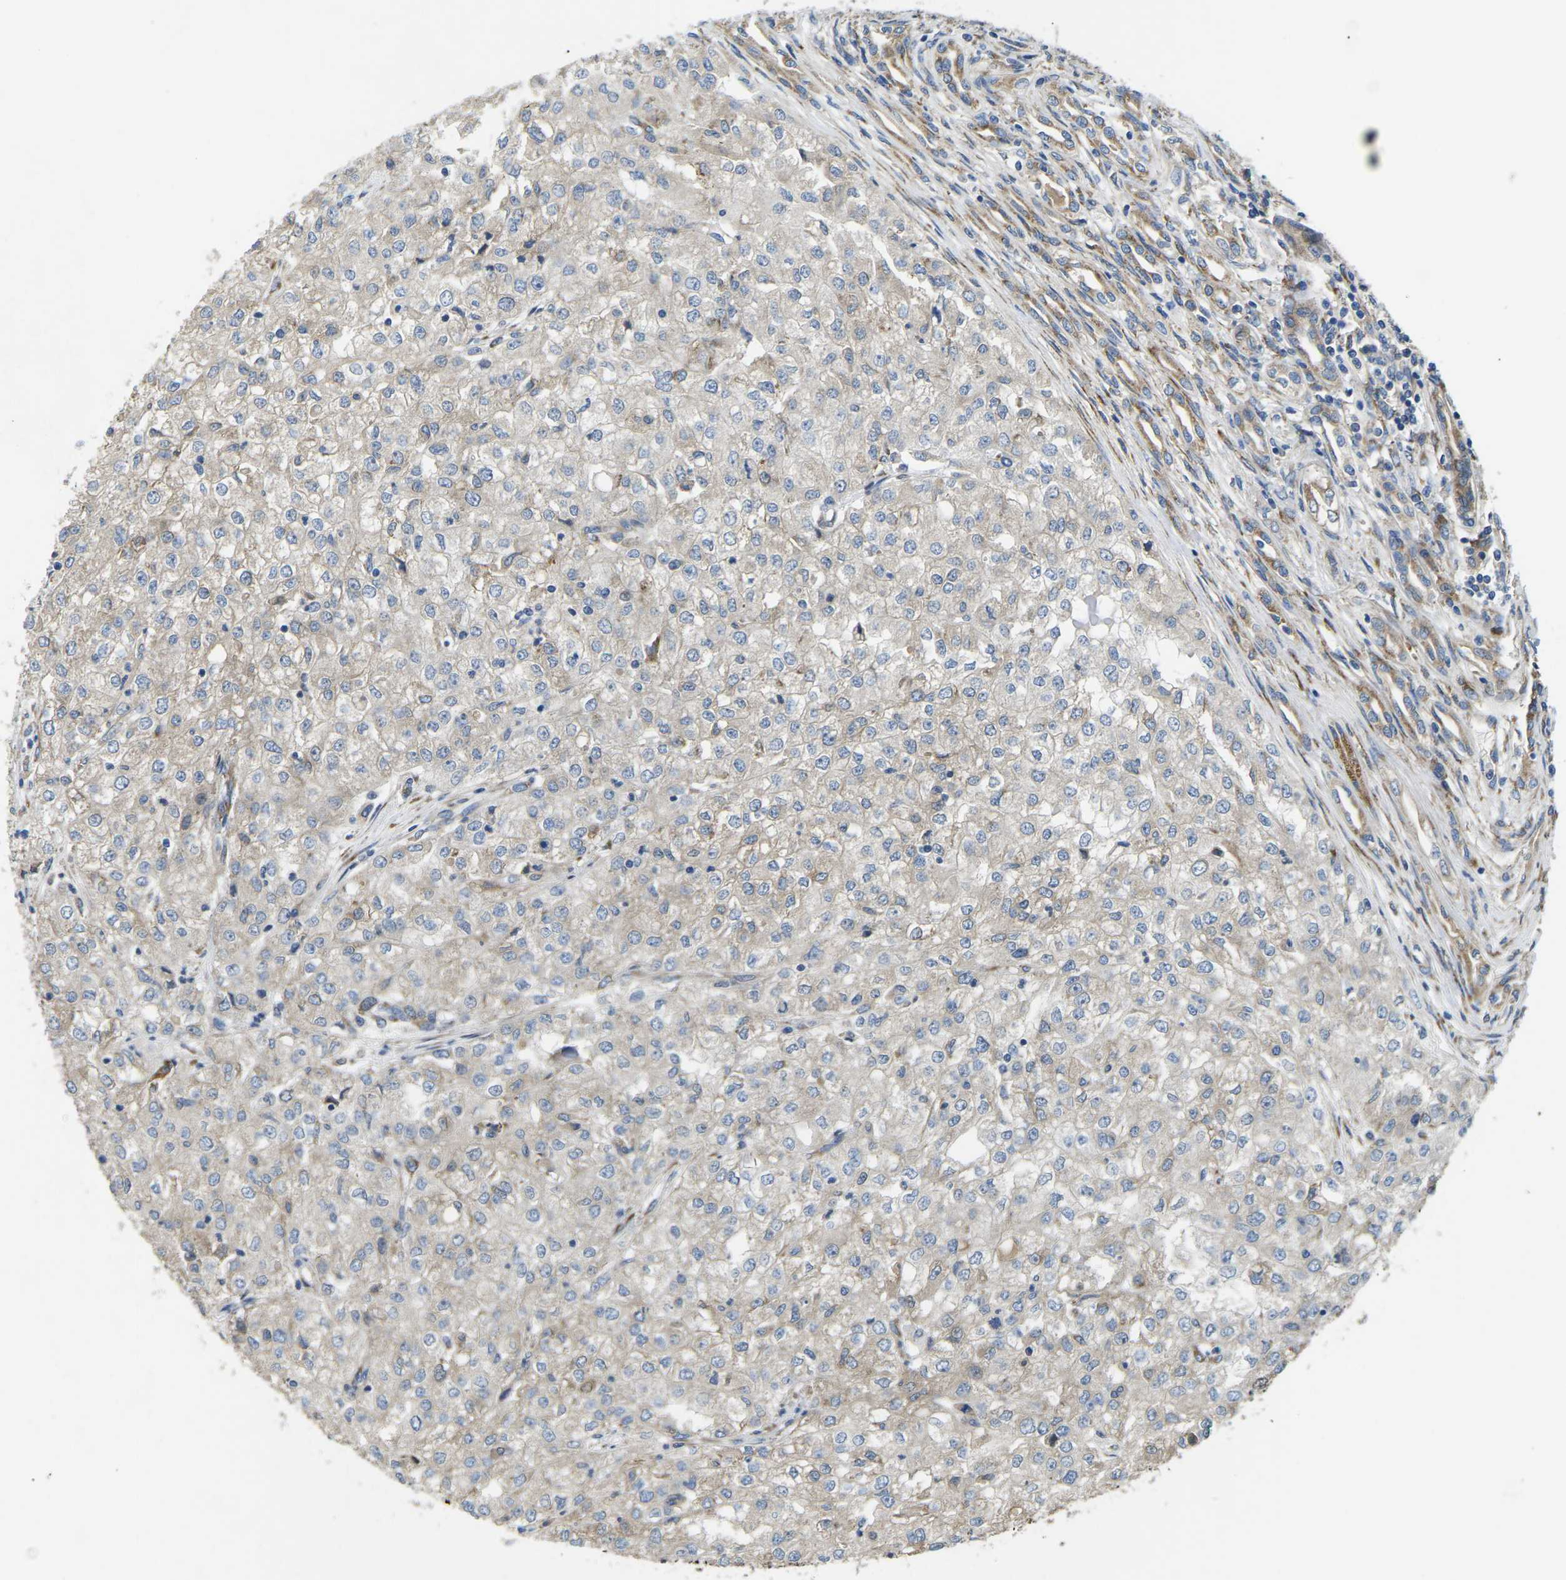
{"staining": {"intensity": "weak", "quantity": "<25%", "location": "cytoplasmic/membranous"}, "tissue": "renal cancer", "cell_type": "Tumor cells", "image_type": "cancer", "snomed": [{"axis": "morphology", "description": "Adenocarcinoma, NOS"}, {"axis": "topography", "description": "Kidney"}], "caption": "Immunohistochemistry of renal cancer (adenocarcinoma) demonstrates no expression in tumor cells.", "gene": "PDZD8", "patient": {"sex": "female", "age": 54}}